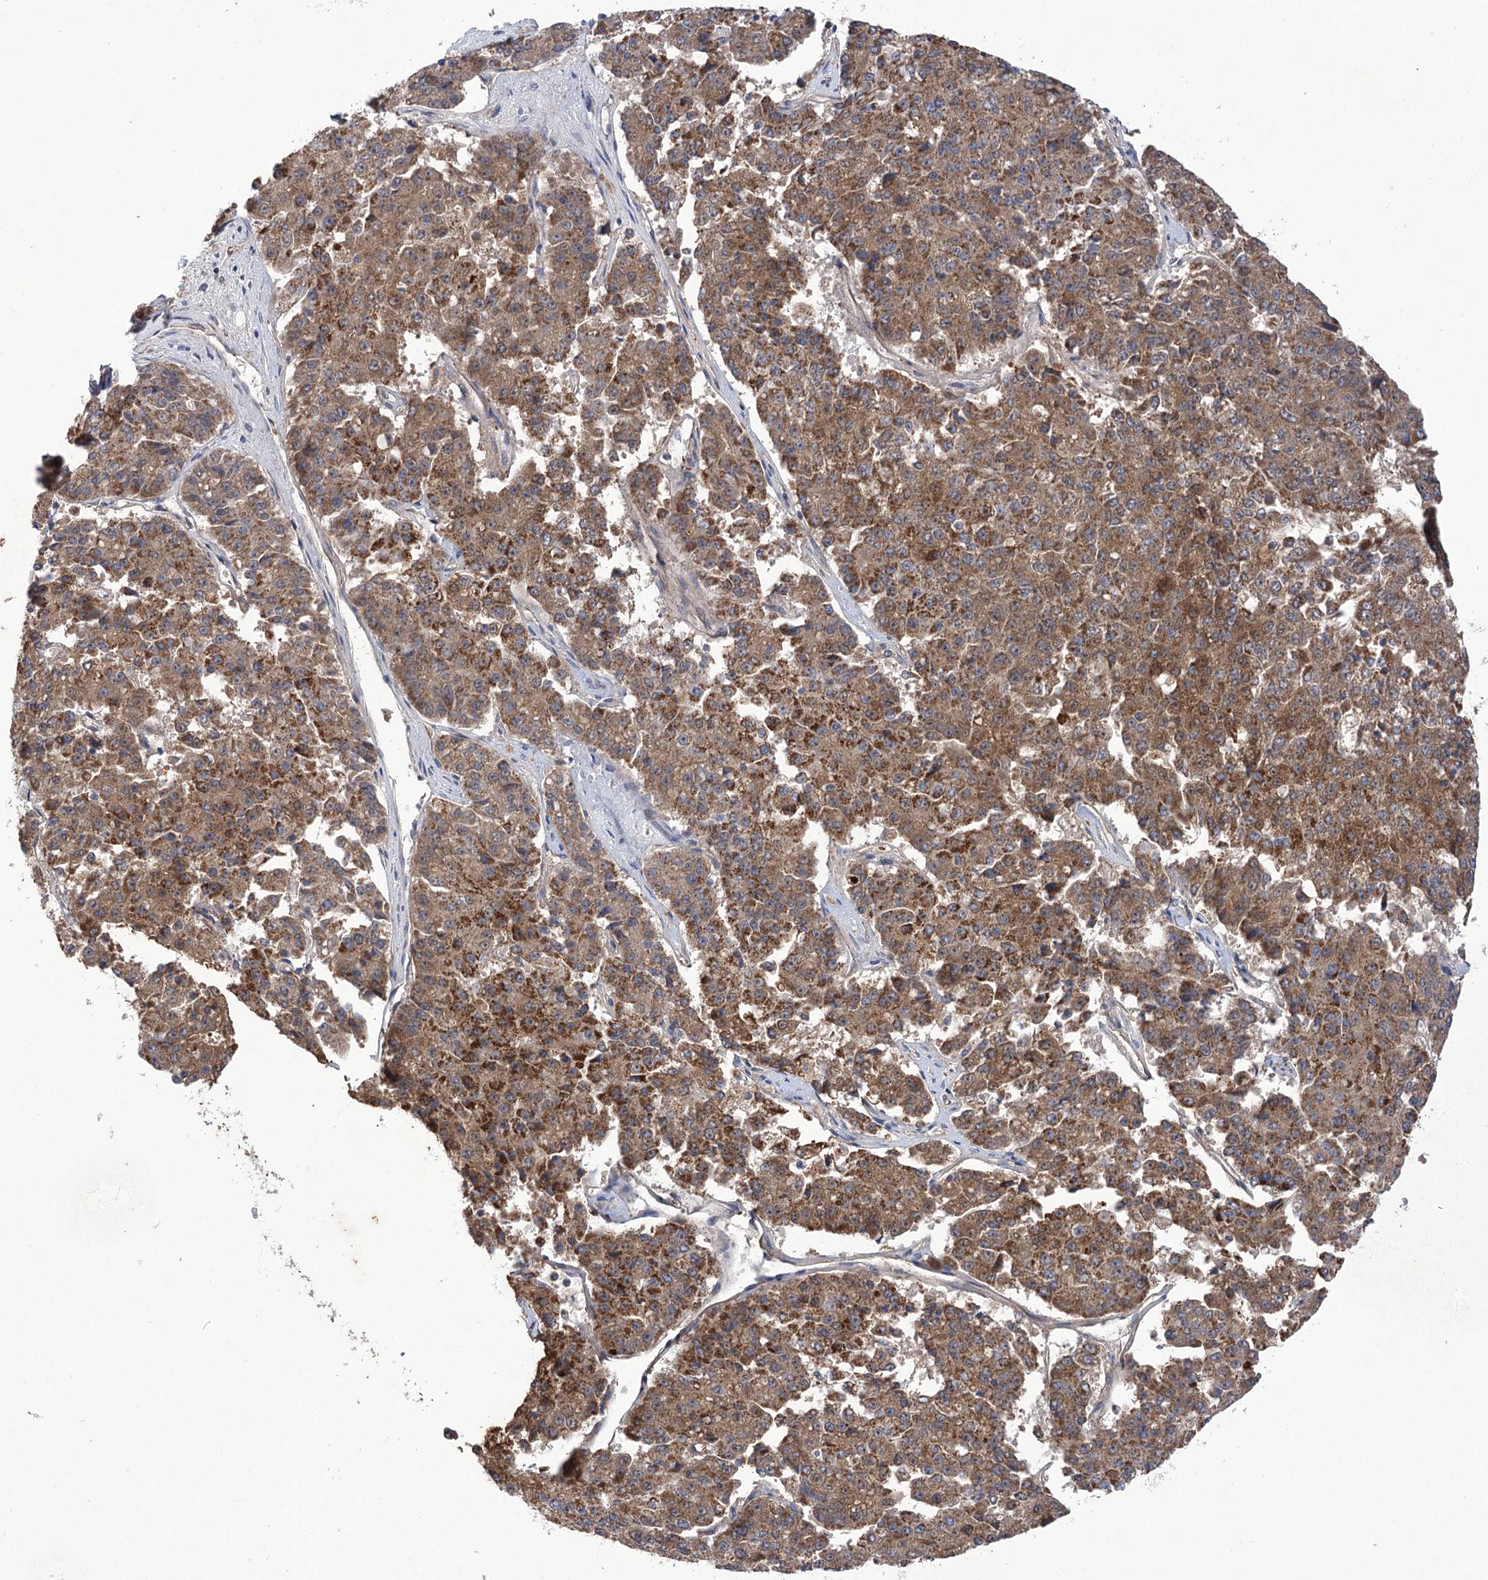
{"staining": {"intensity": "moderate", "quantity": ">75%", "location": "cytoplasmic/membranous"}, "tissue": "pancreatic cancer", "cell_type": "Tumor cells", "image_type": "cancer", "snomed": [{"axis": "morphology", "description": "Adenocarcinoma, NOS"}, {"axis": "topography", "description": "Pancreas"}], "caption": "Brown immunohistochemical staining in human adenocarcinoma (pancreatic) shows moderate cytoplasmic/membranous staining in approximately >75% of tumor cells. (DAB (3,3'-diaminobenzidine) IHC with brightfield microscopy, high magnification).", "gene": "ECHDC3", "patient": {"sex": "male", "age": 50}}